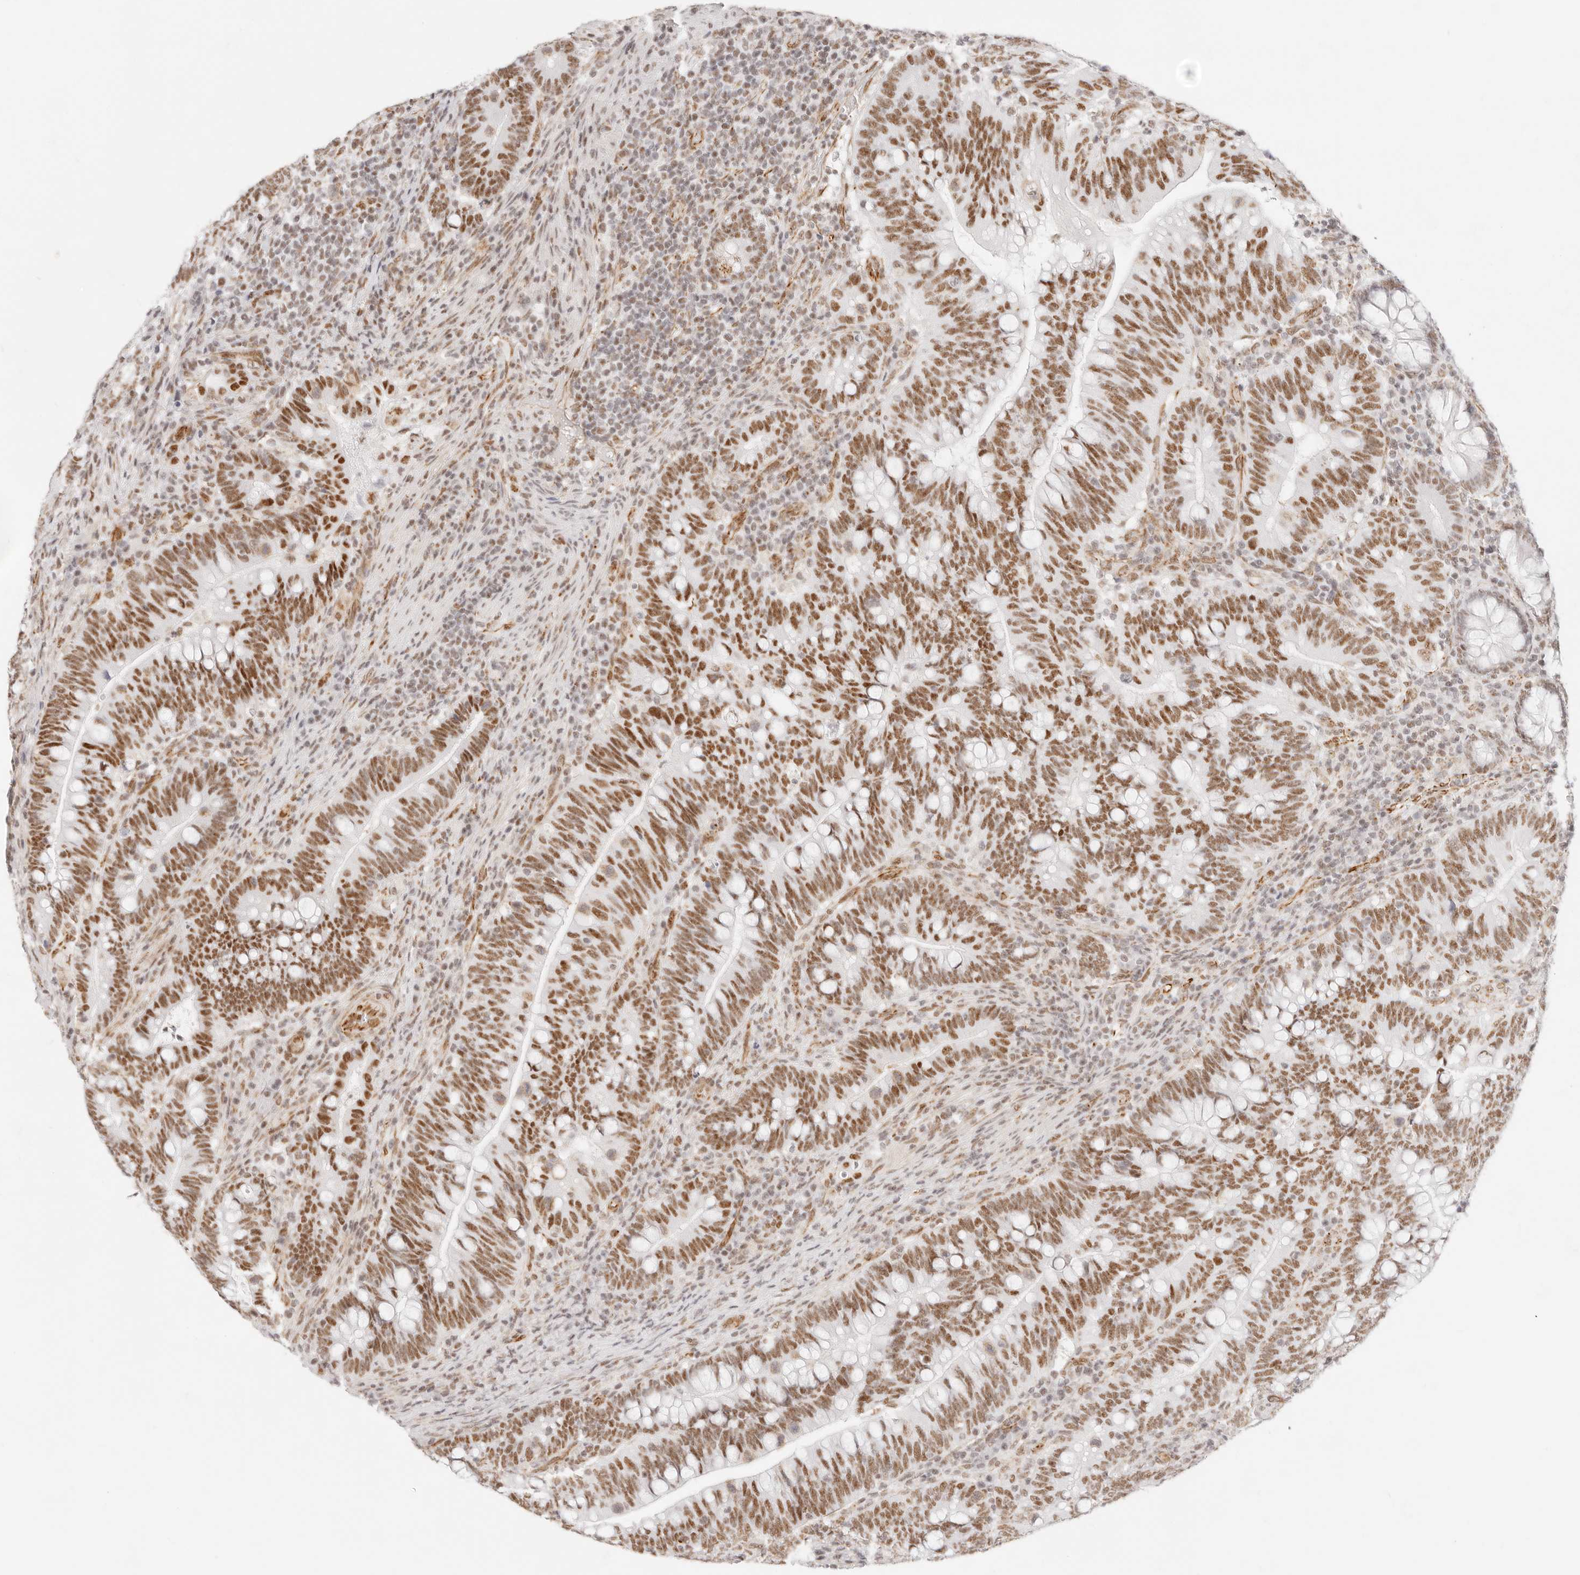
{"staining": {"intensity": "strong", "quantity": ">75%", "location": "nuclear"}, "tissue": "colorectal cancer", "cell_type": "Tumor cells", "image_type": "cancer", "snomed": [{"axis": "morphology", "description": "Adenocarcinoma, NOS"}, {"axis": "topography", "description": "Colon"}], "caption": "A photomicrograph showing strong nuclear positivity in about >75% of tumor cells in colorectal adenocarcinoma, as visualized by brown immunohistochemical staining.", "gene": "ZC3H11A", "patient": {"sex": "female", "age": 66}}